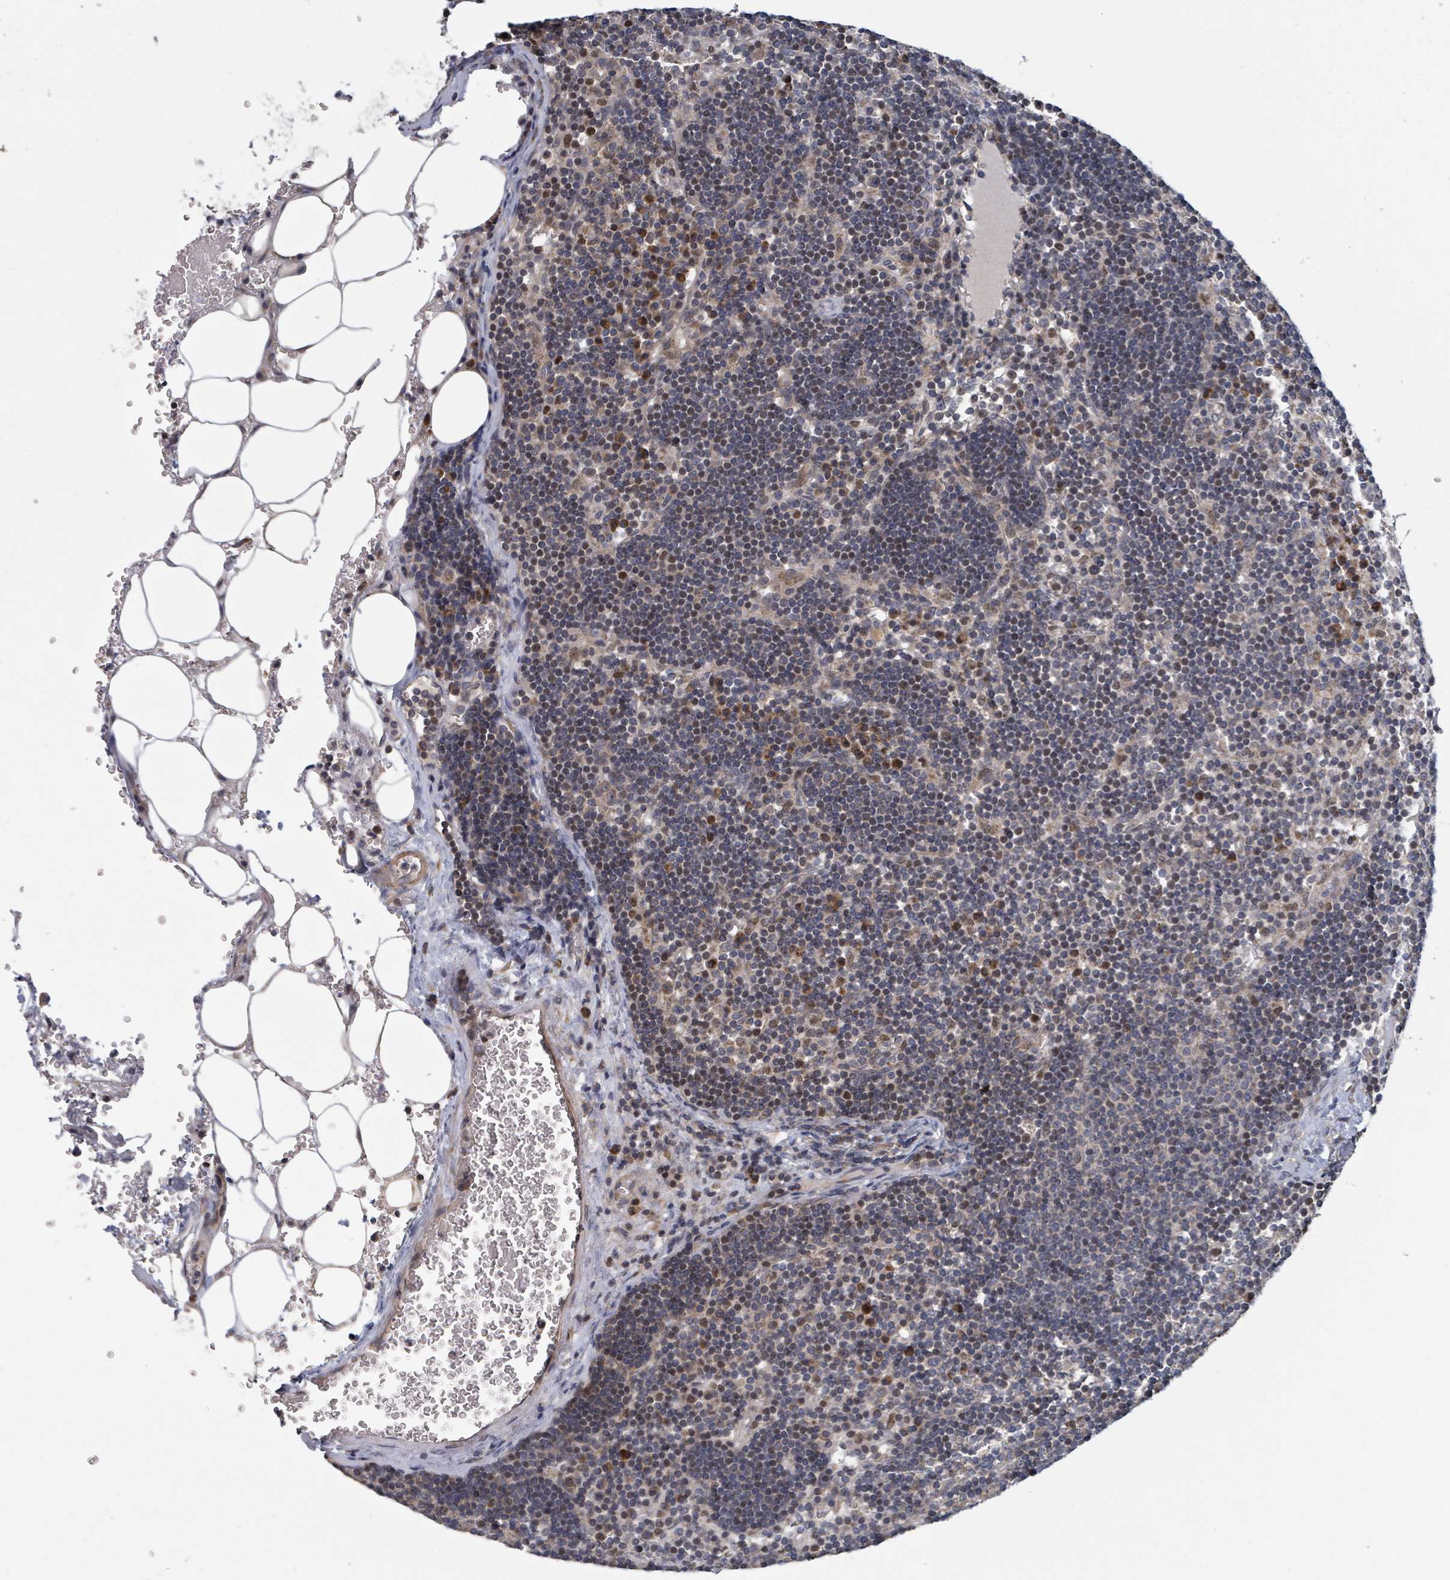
{"staining": {"intensity": "moderate", "quantity": "<25%", "location": "cytoplasmic/membranous"}, "tissue": "lymph node", "cell_type": "Germinal center cells", "image_type": "normal", "snomed": [{"axis": "morphology", "description": "Normal tissue, NOS"}, {"axis": "topography", "description": "Lymph node"}], "caption": "Immunohistochemical staining of benign human lymph node exhibits <25% levels of moderate cytoplasmic/membranous protein expression in approximately <25% of germinal center cells.", "gene": "HIVEP1", "patient": {"sex": "male", "age": 53}}